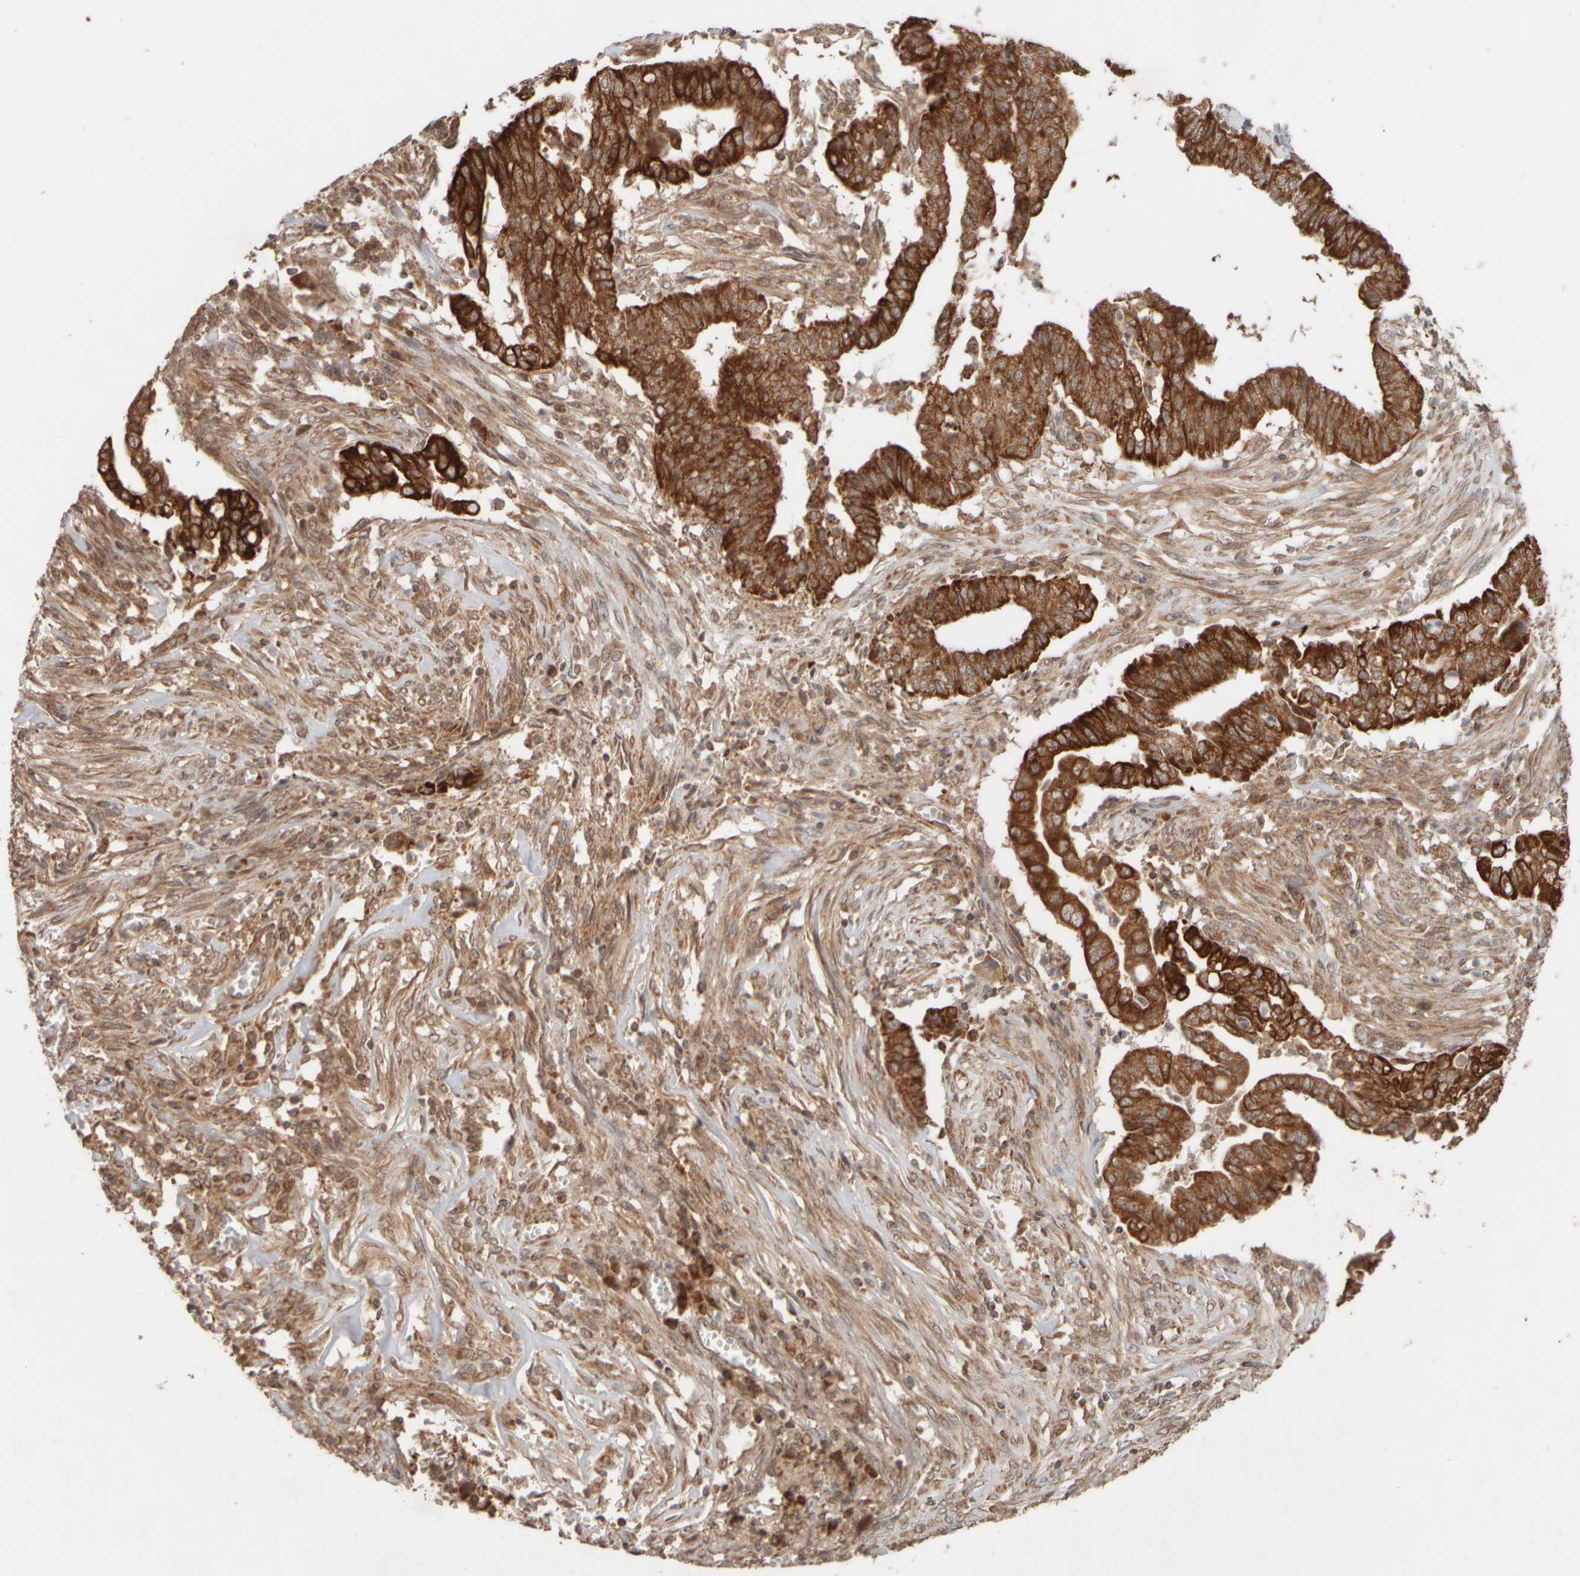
{"staining": {"intensity": "strong", "quantity": ">75%", "location": "cytoplasmic/membranous"}, "tissue": "cervical cancer", "cell_type": "Tumor cells", "image_type": "cancer", "snomed": [{"axis": "morphology", "description": "Adenocarcinoma, NOS"}, {"axis": "topography", "description": "Cervix"}], "caption": "Human cervical adenocarcinoma stained with a brown dye shows strong cytoplasmic/membranous positive staining in approximately >75% of tumor cells.", "gene": "EIF2B3", "patient": {"sex": "female", "age": 44}}